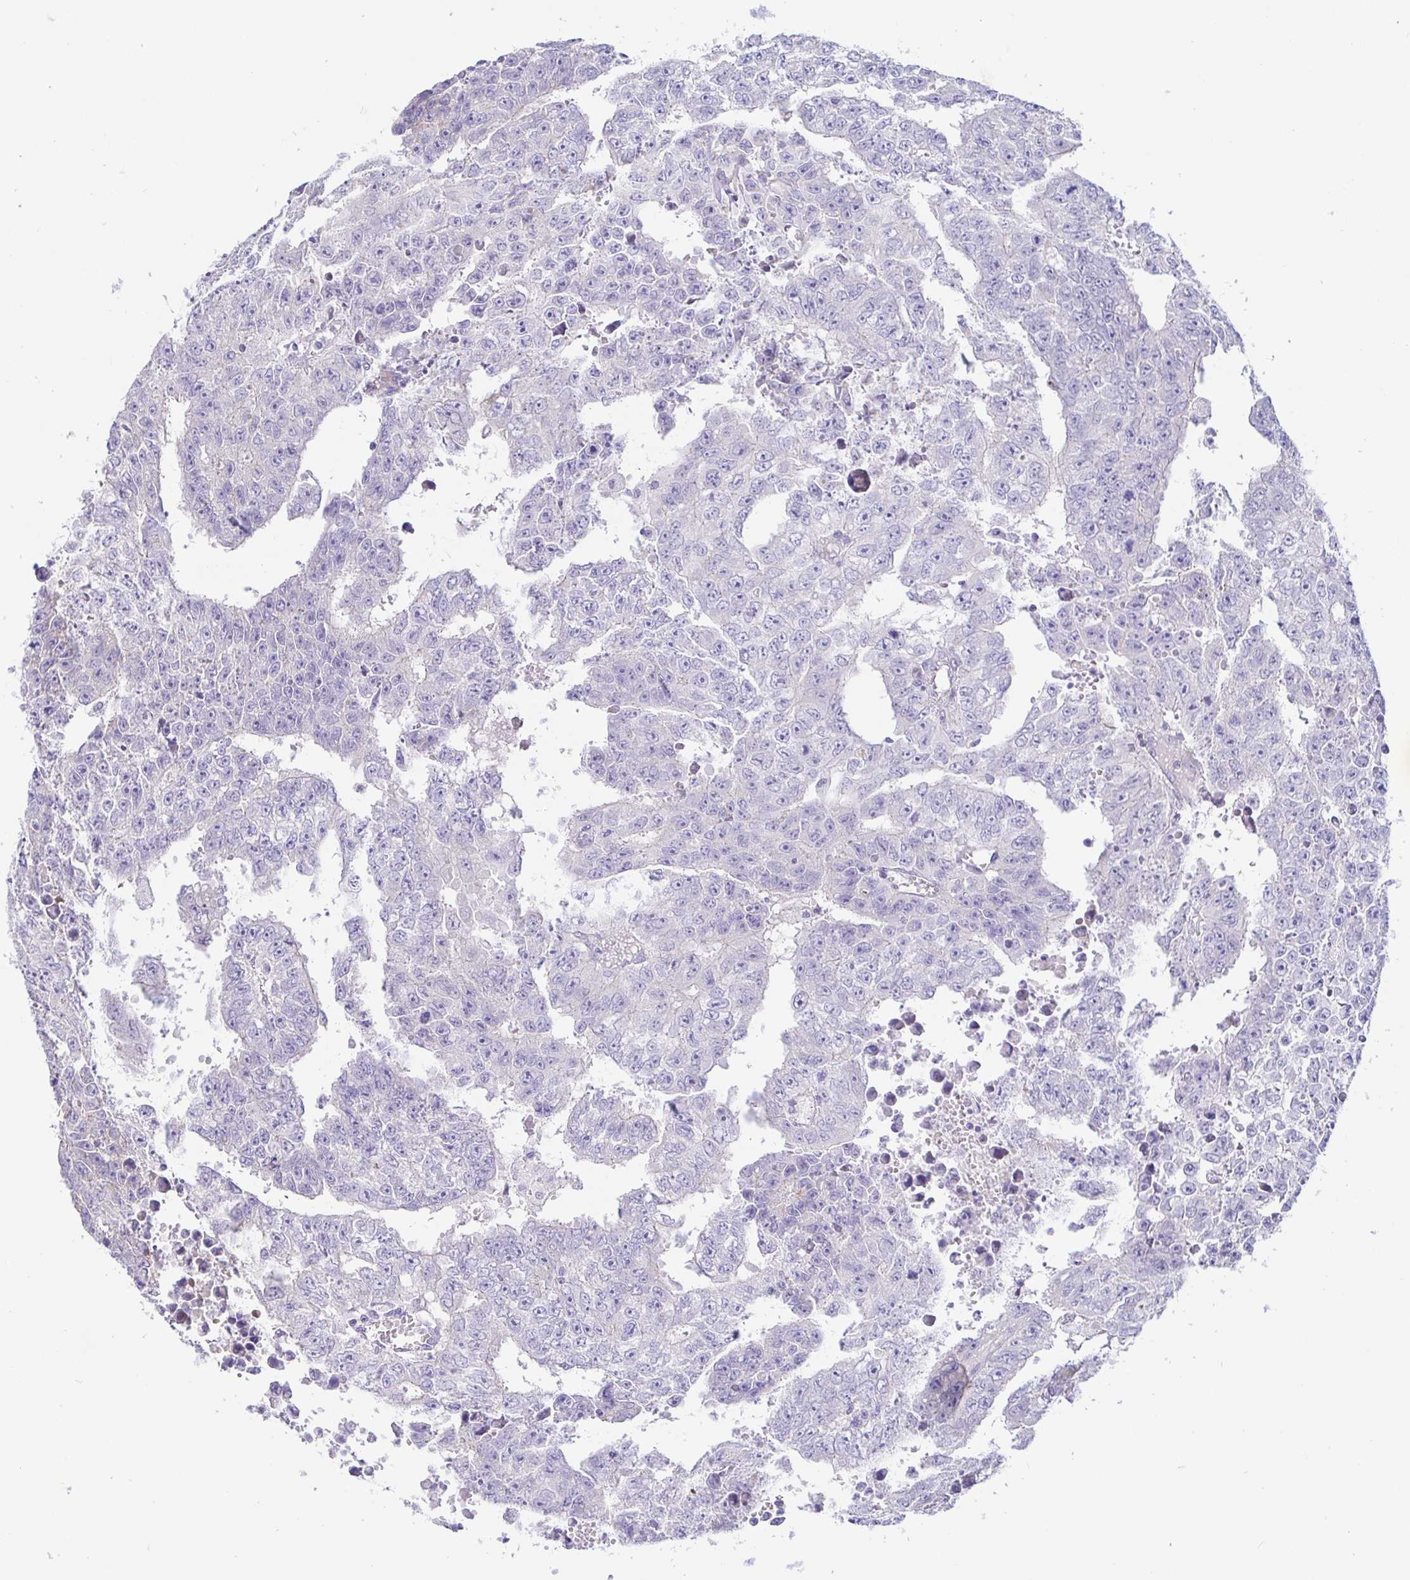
{"staining": {"intensity": "negative", "quantity": "none", "location": "none"}, "tissue": "testis cancer", "cell_type": "Tumor cells", "image_type": "cancer", "snomed": [{"axis": "morphology", "description": "Carcinoma, Embryonal, NOS"}, {"axis": "morphology", "description": "Teratoma, malignant, NOS"}, {"axis": "topography", "description": "Testis"}], "caption": "Malignant teratoma (testis) was stained to show a protein in brown. There is no significant staining in tumor cells.", "gene": "PINLYP", "patient": {"sex": "male", "age": 24}}